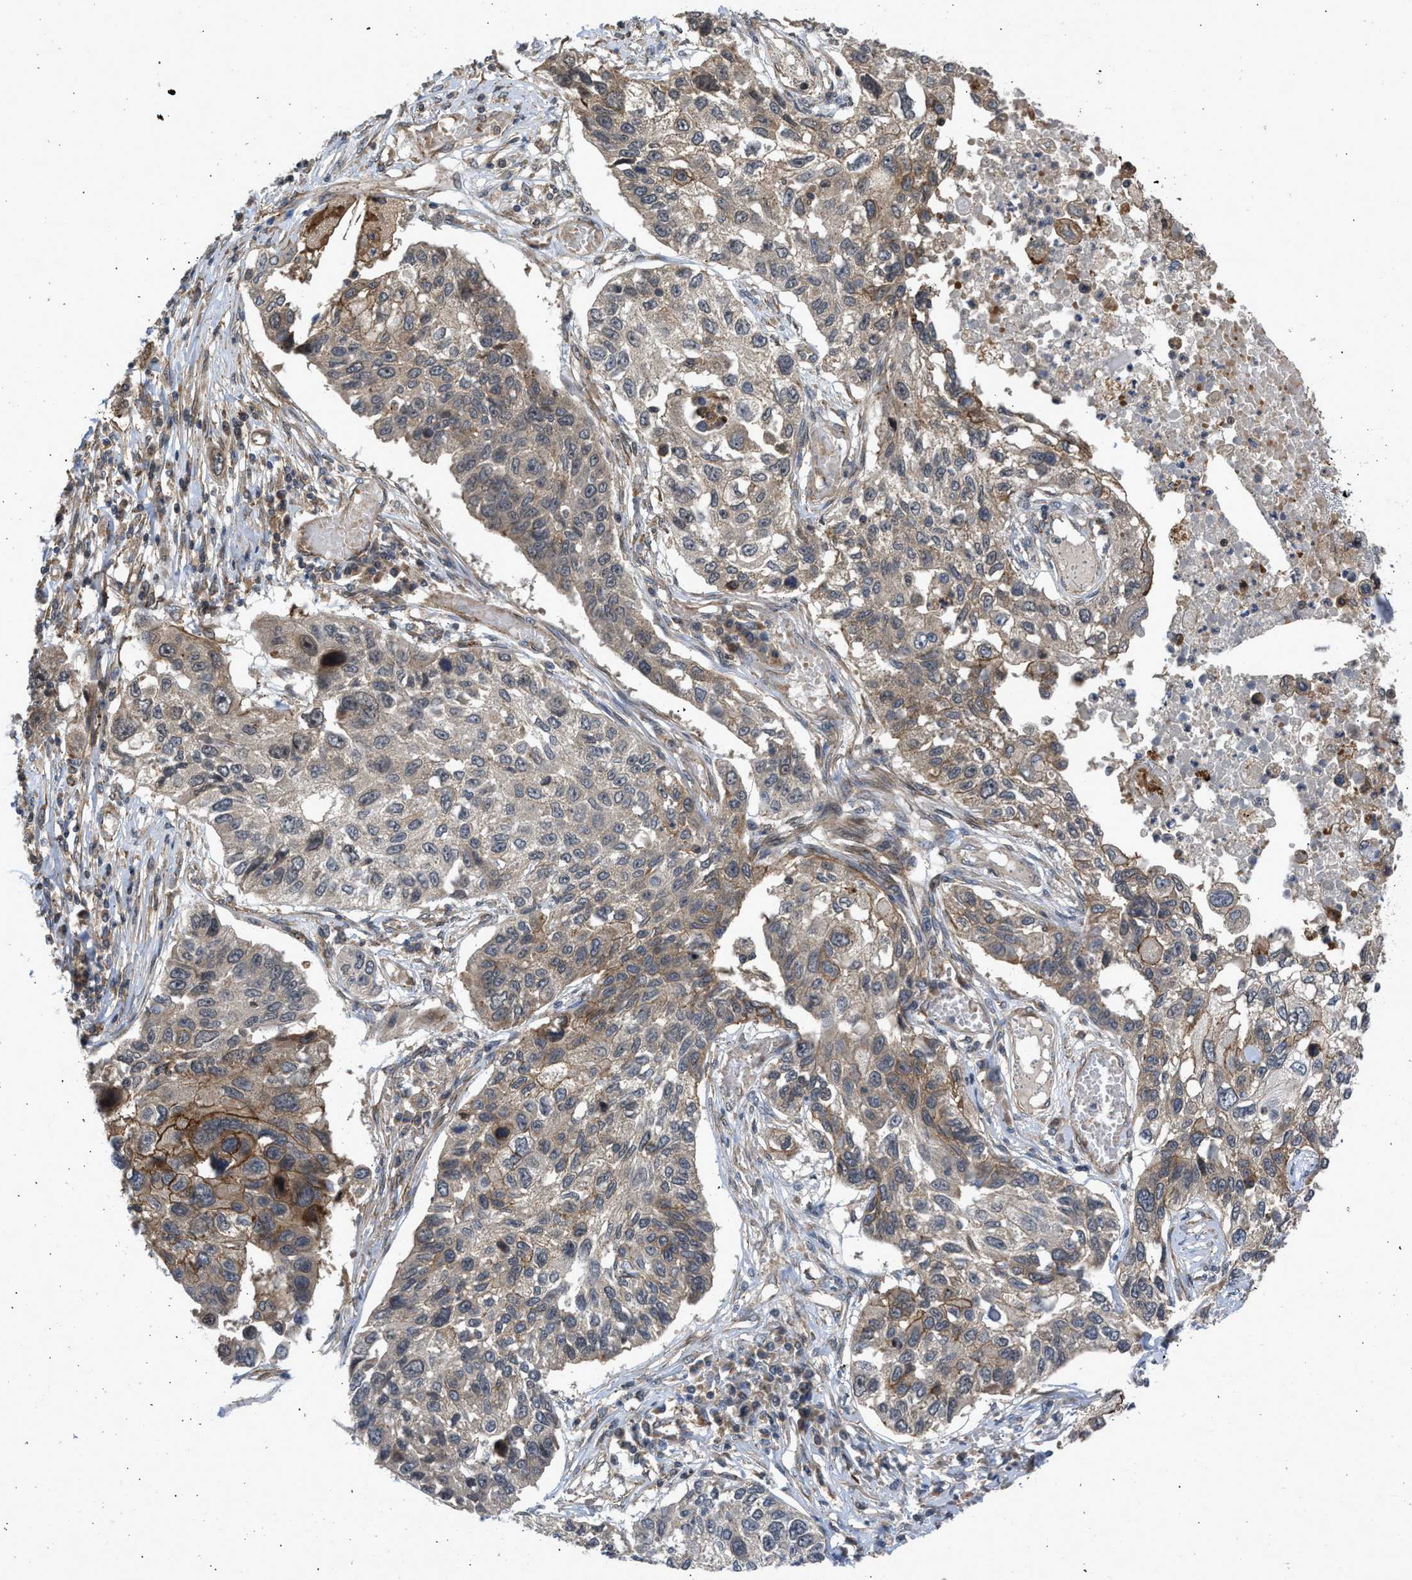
{"staining": {"intensity": "weak", "quantity": "25%-75%", "location": "cytoplasmic/membranous"}, "tissue": "lung cancer", "cell_type": "Tumor cells", "image_type": "cancer", "snomed": [{"axis": "morphology", "description": "Squamous cell carcinoma, NOS"}, {"axis": "topography", "description": "Lung"}], "caption": "This photomicrograph demonstrates squamous cell carcinoma (lung) stained with IHC to label a protein in brown. The cytoplasmic/membranous of tumor cells show weak positivity for the protein. Nuclei are counter-stained blue.", "gene": "GPATCH2L", "patient": {"sex": "male", "age": 71}}